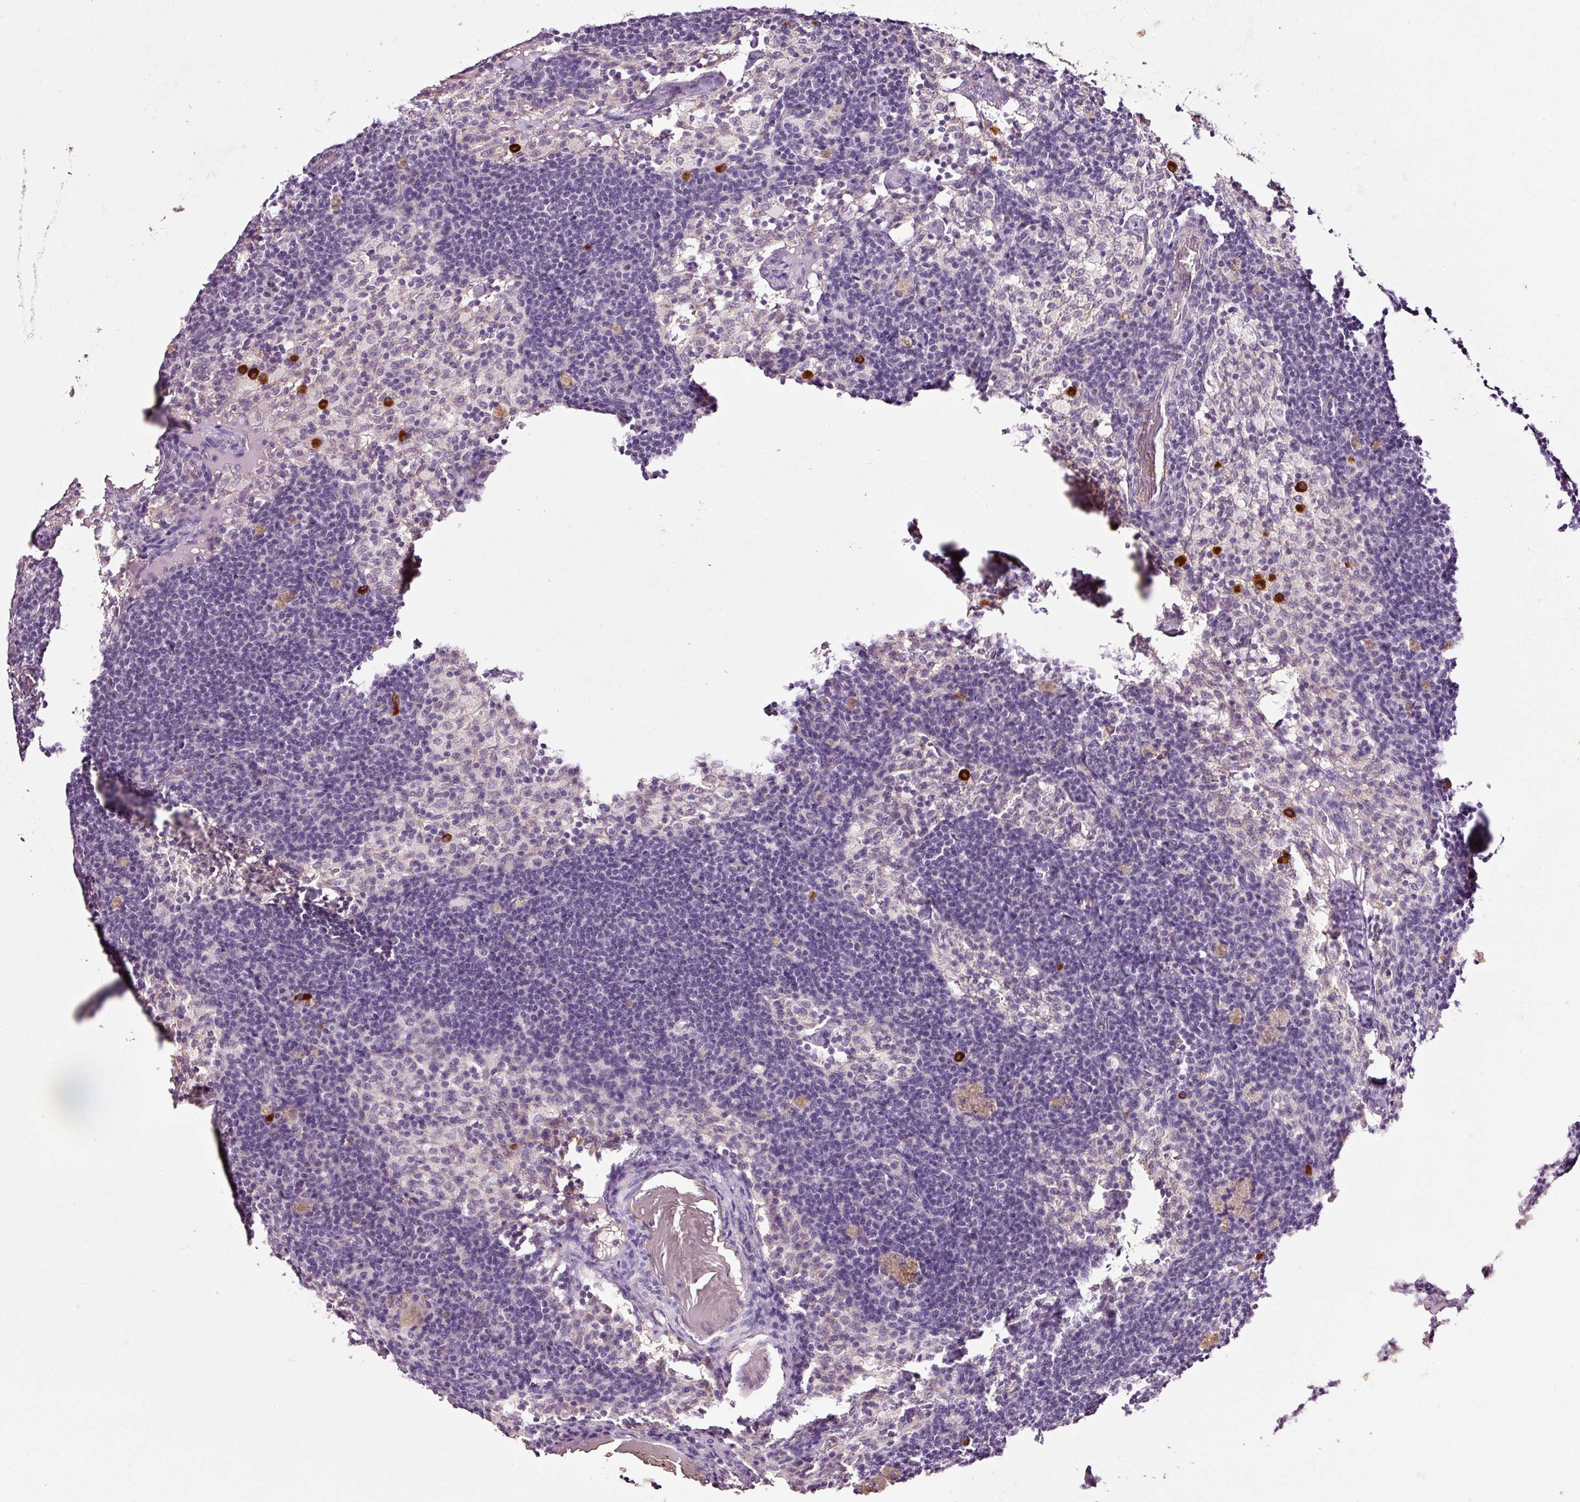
{"staining": {"intensity": "negative", "quantity": "none", "location": "none"}, "tissue": "lymph node", "cell_type": "Germinal center cells", "image_type": "normal", "snomed": [{"axis": "morphology", "description": "Normal tissue, NOS"}, {"axis": "topography", "description": "Lymph node"}], "caption": "A high-resolution micrograph shows immunohistochemistry (IHC) staining of unremarkable lymph node, which reveals no significant positivity in germinal center cells.", "gene": "ABCB4", "patient": {"sex": "male", "age": 49}}